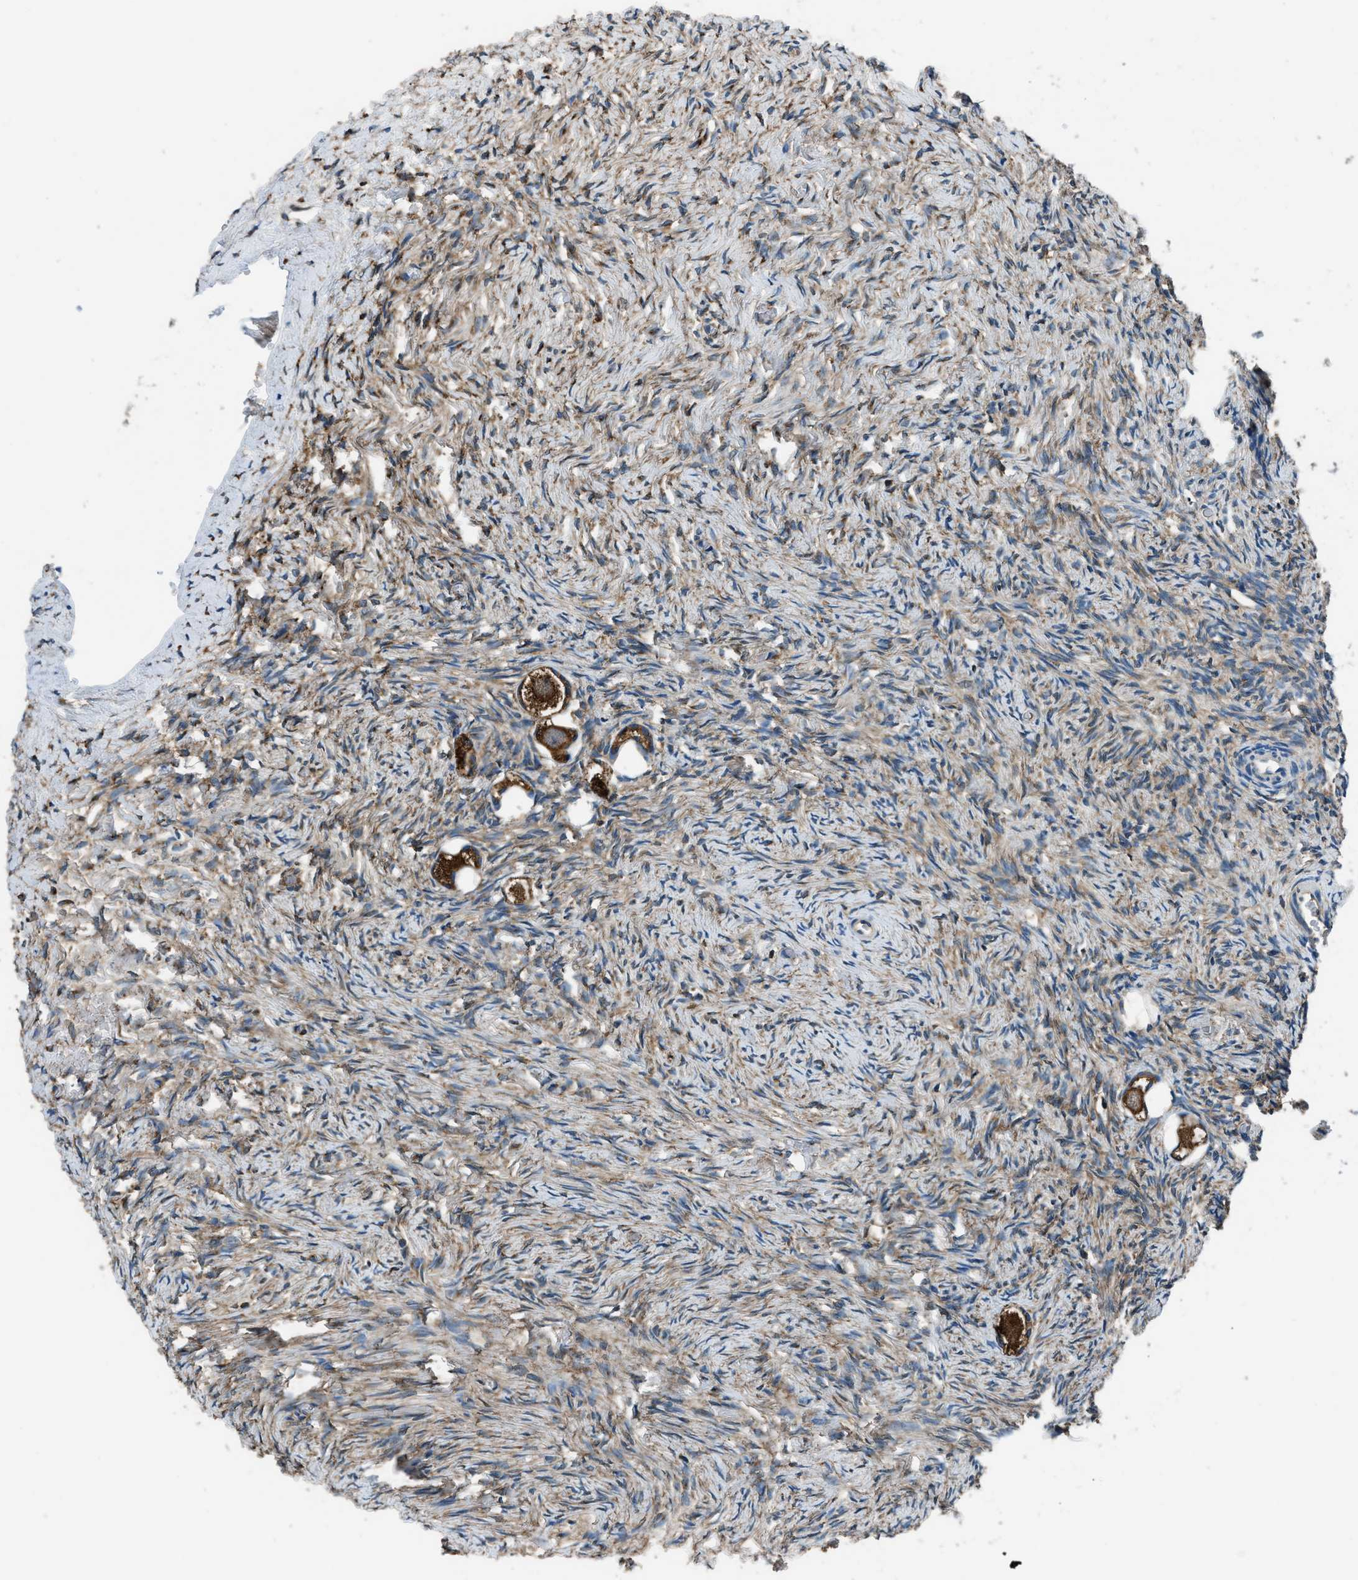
{"staining": {"intensity": "strong", "quantity": ">75%", "location": "cytoplasmic/membranous"}, "tissue": "ovary", "cell_type": "Follicle cells", "image_type": "normal", "snomed": [{"axis": "morphology", "description": "Normal tissue, NOS"}, {"axis": "topography", "description": "Ovary"}], "caption": "Ovary stained with a brown dye shows strong cytoplasmic/membranous positive positivity in about >75% of follicle cells.", "gene": "ARFGAP2", "patient": {"sex": "female", "age": 27}}